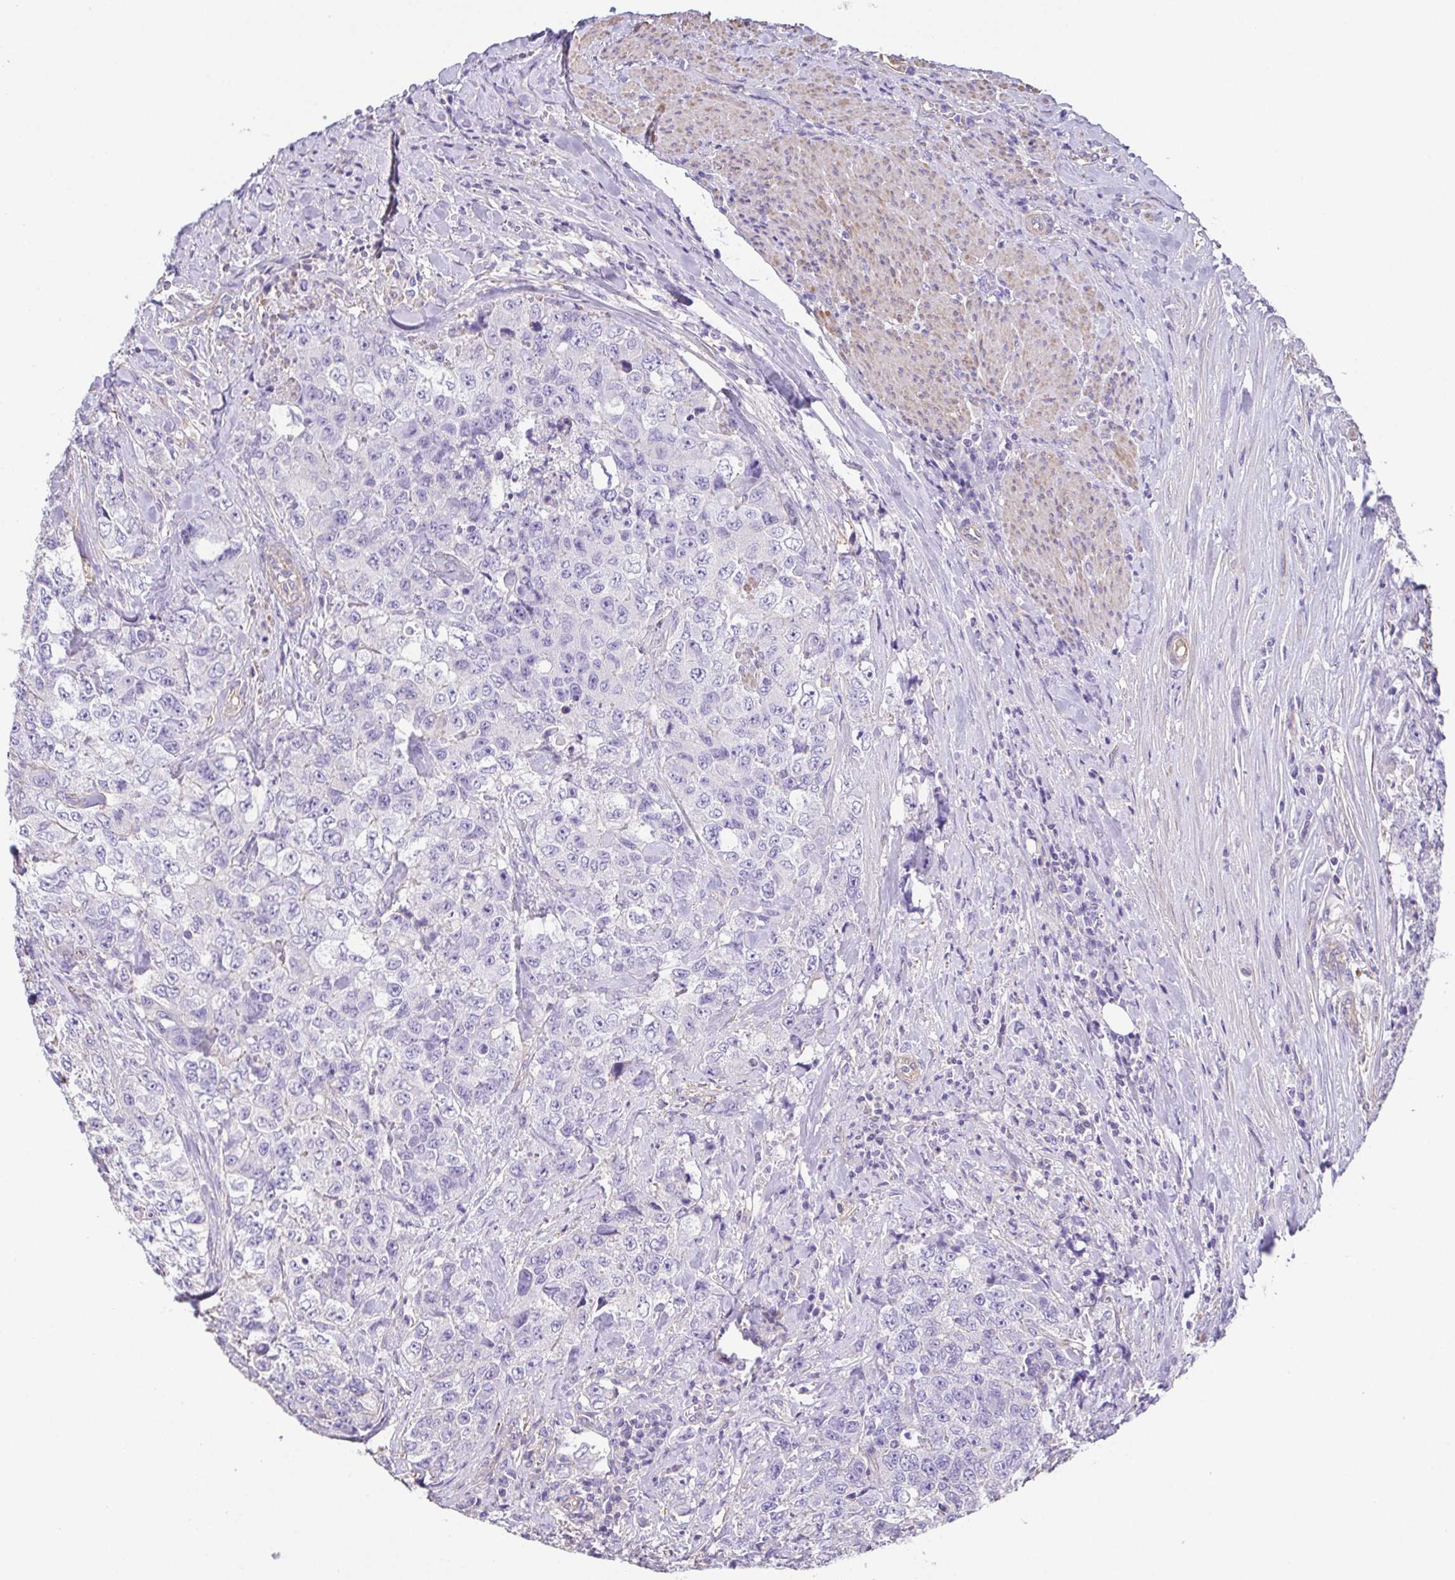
{"staining": {"intensity": "negative", "quantity": "none", "location": "none"}, "tissue": "urothelial cancer", "cell_type": "Tumor cells", "image_type": "cancer", "snomed": [{"axis": "morphology", "description": "Urothelial carcinoma, High grade"}, {"axis": "topography", "description": "Urinary bladder"}], "caption": "Immunohistochemical staining of high-grade urothelial carcinoma shows no significant positivity in tumor cells.", "gene": "MYL6", "patient": {"sex": "female", "age": 78}}